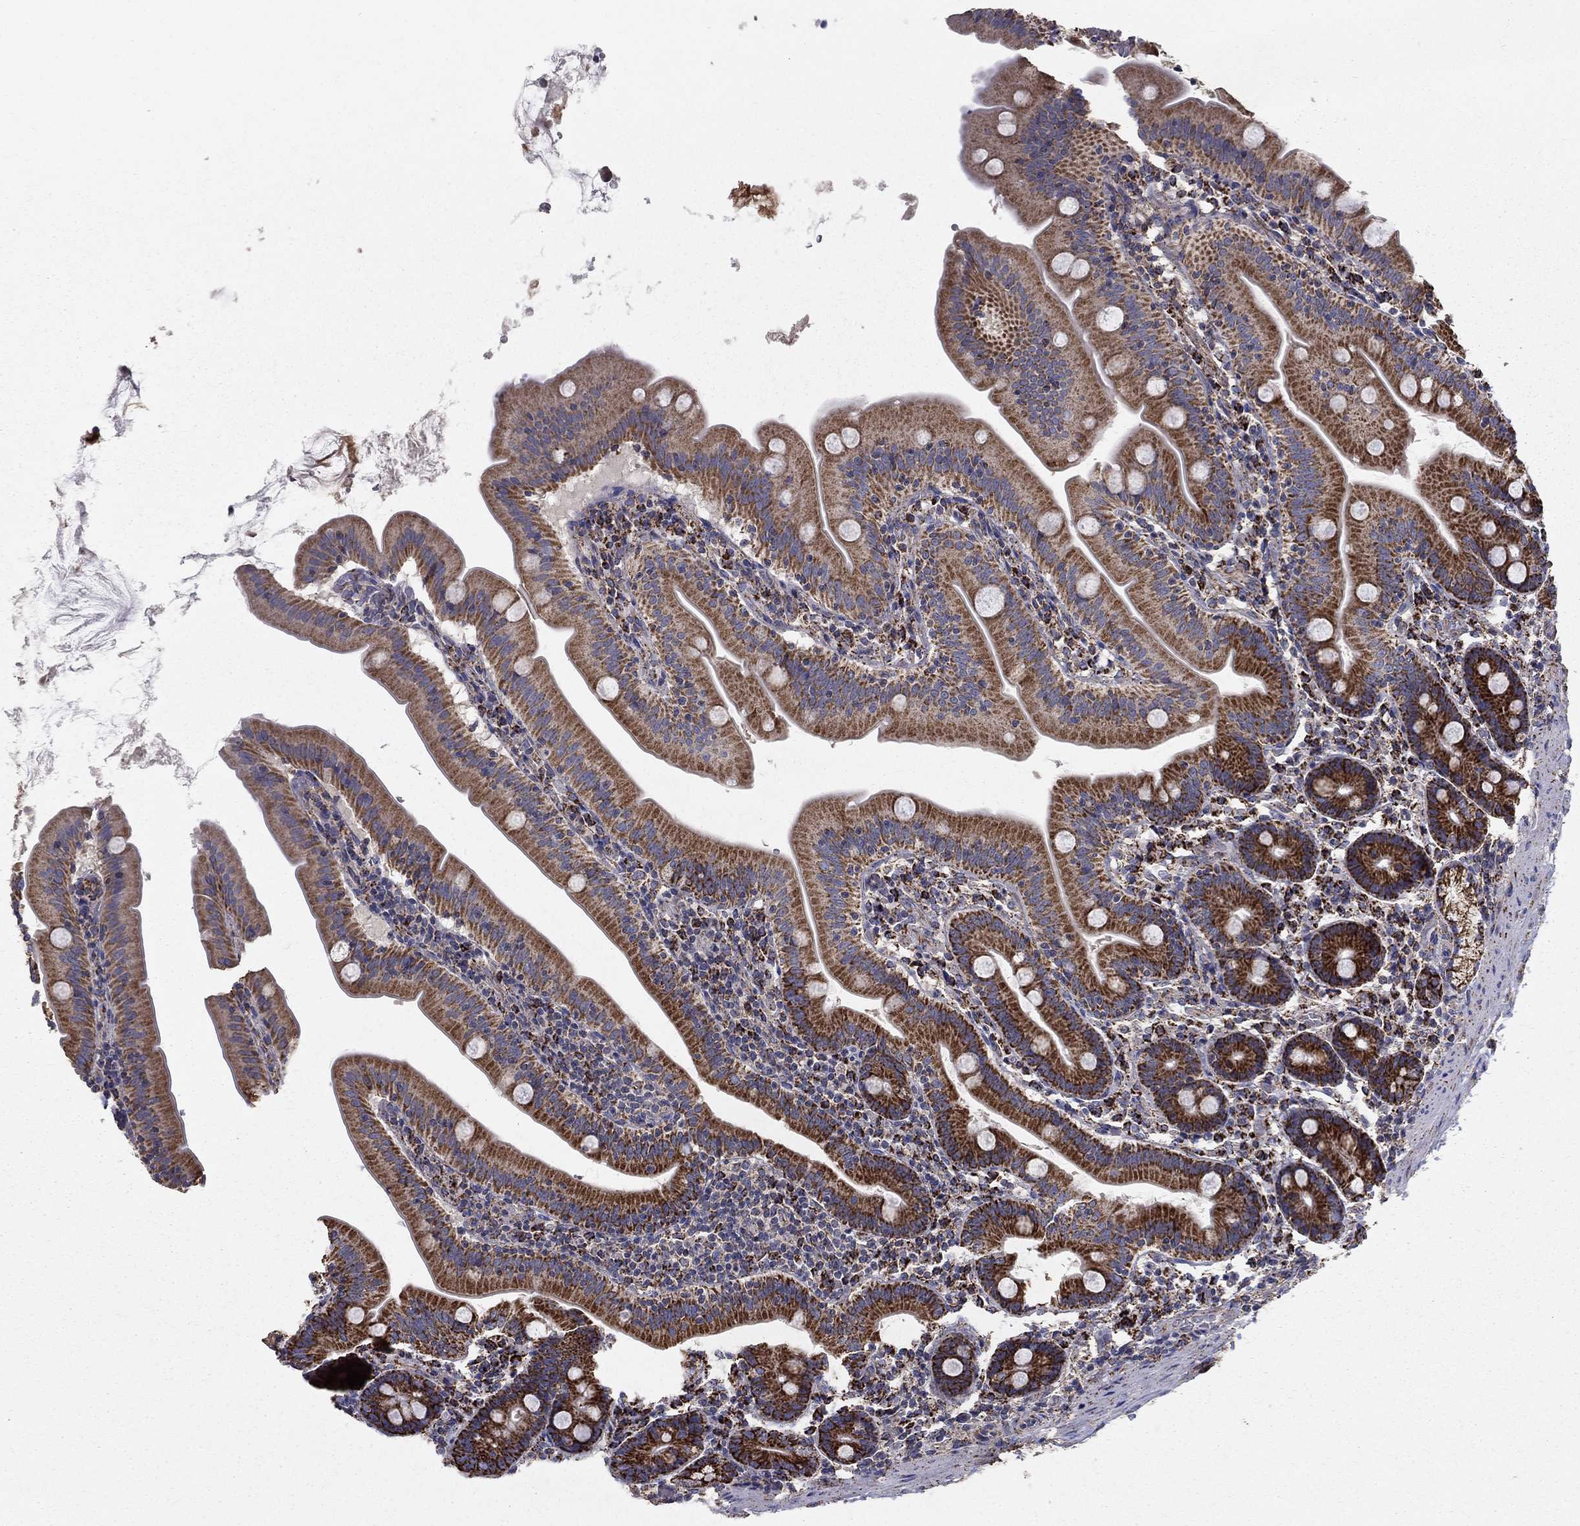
{"staining": {"intensity": "strong", "quantity": ">75%", "location": "cytoplasmic/membranous"}, "tissue": "small intestine", "cell_type": "Glandular cells", "image_type": "normal", "snomed": [{"axis": "morphology", "description": "Normal tissue, NOS"}, {"axis": "topography", "description": "Small intestine"}], "caption": "Immunohistochemical staining of normal small intestine reveals >75% levels of strong cytoplasmic/membranous protein staining in about >75% of glandular cells. (IHC, brightfield microscopy, high magnification).", "gene": "GCSH", "patient": {"sex": "male", "age": 37}}